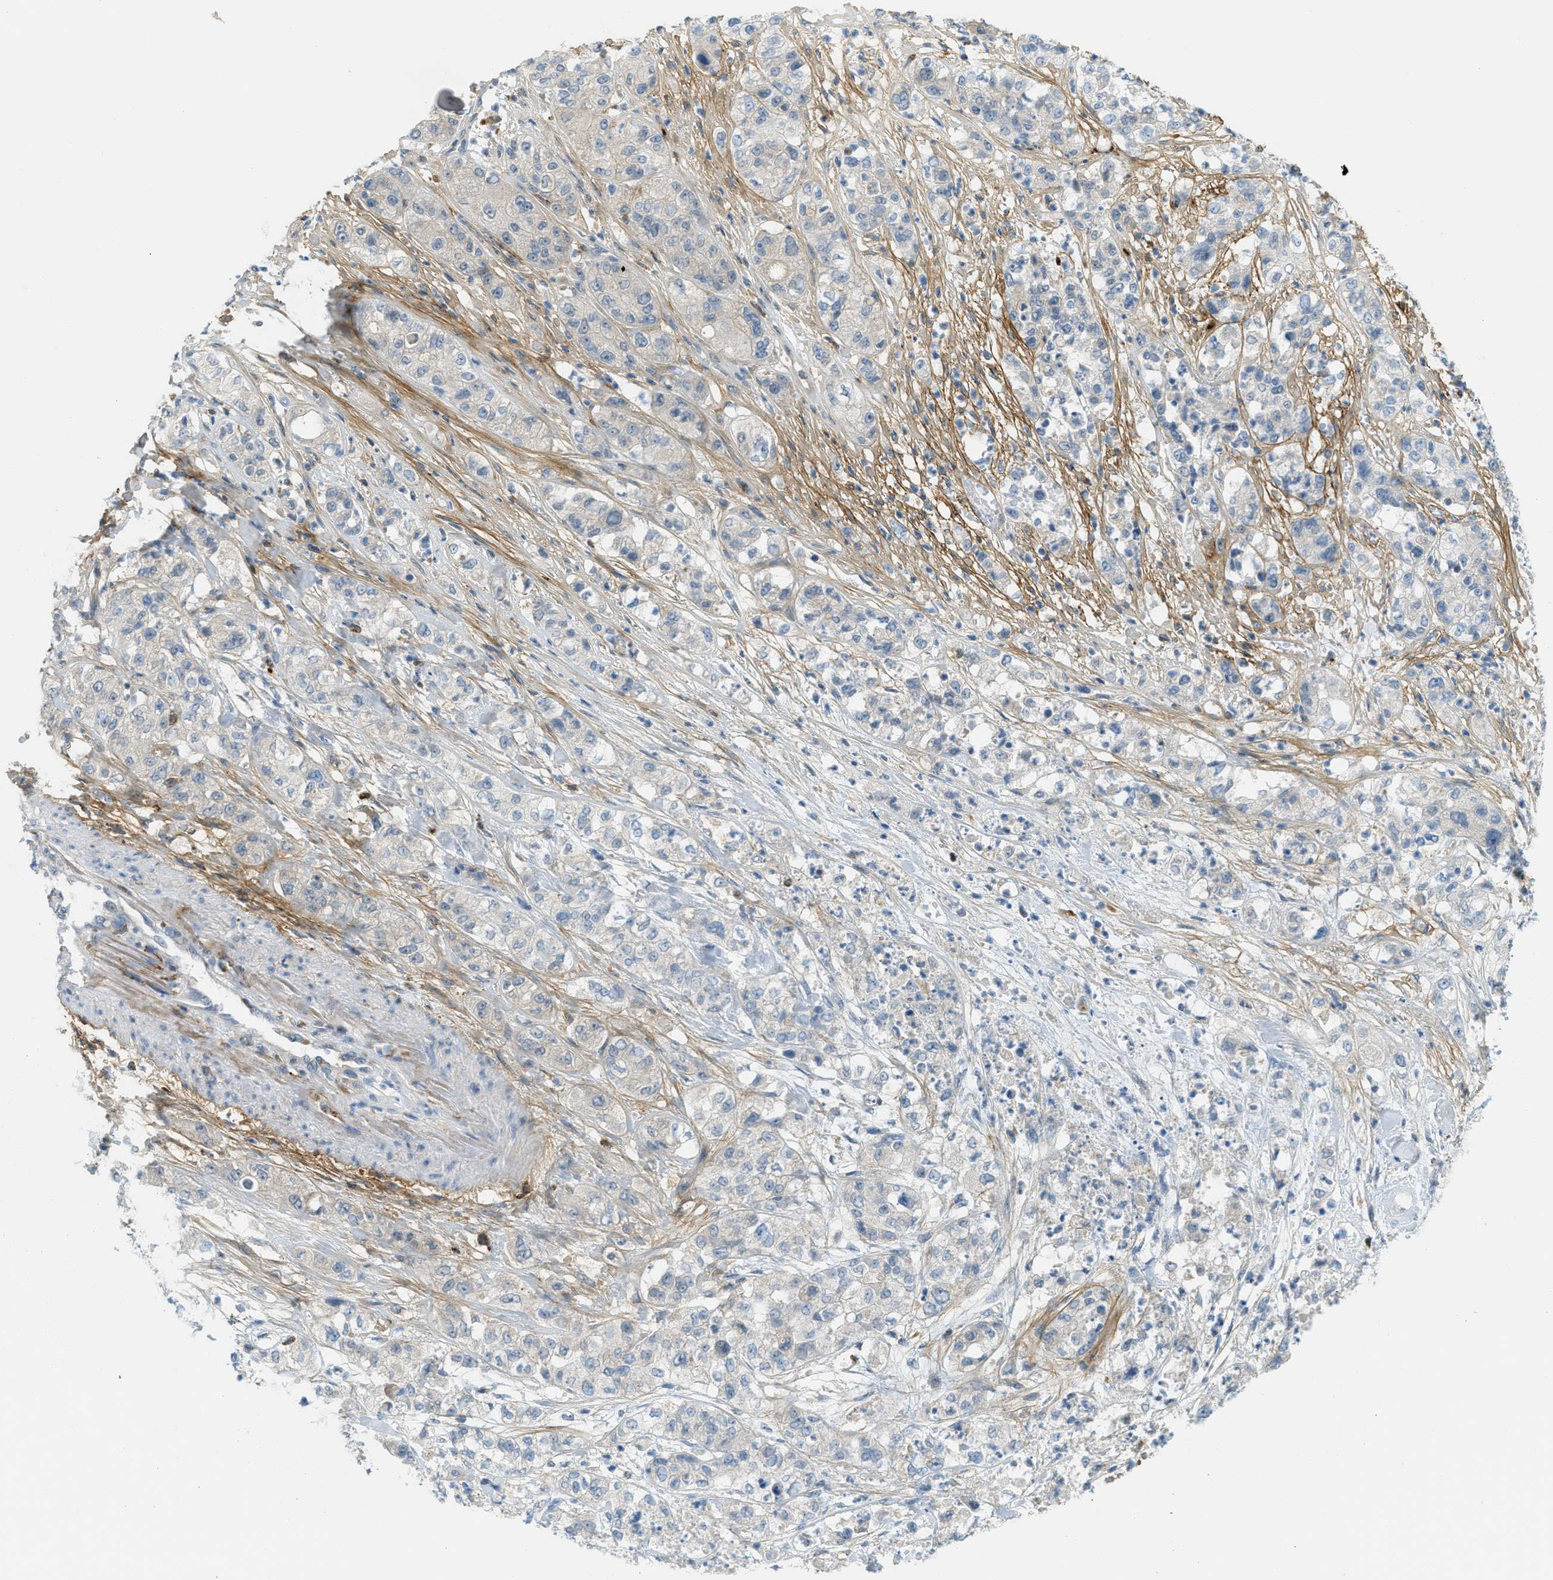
{"staining": {"intensity": "negative", "quantity": "none", "location": "none"}, "tissue": "pancreatic cancer", "cell_type": "Tumor cells", "image_type": "cancer", "snomed": [{"axis": "morphology", "description": "Adenocarcinoma, NOS"}, {"axis": "topography", "description": "Pancreas"}], "caption": "The photomicrograph displays no significant staining in tumor cells of pancreatic cancer (adenocarcinoma).", "gene": "PLBD2", "patient": {"sex": "female", "age": 78}}